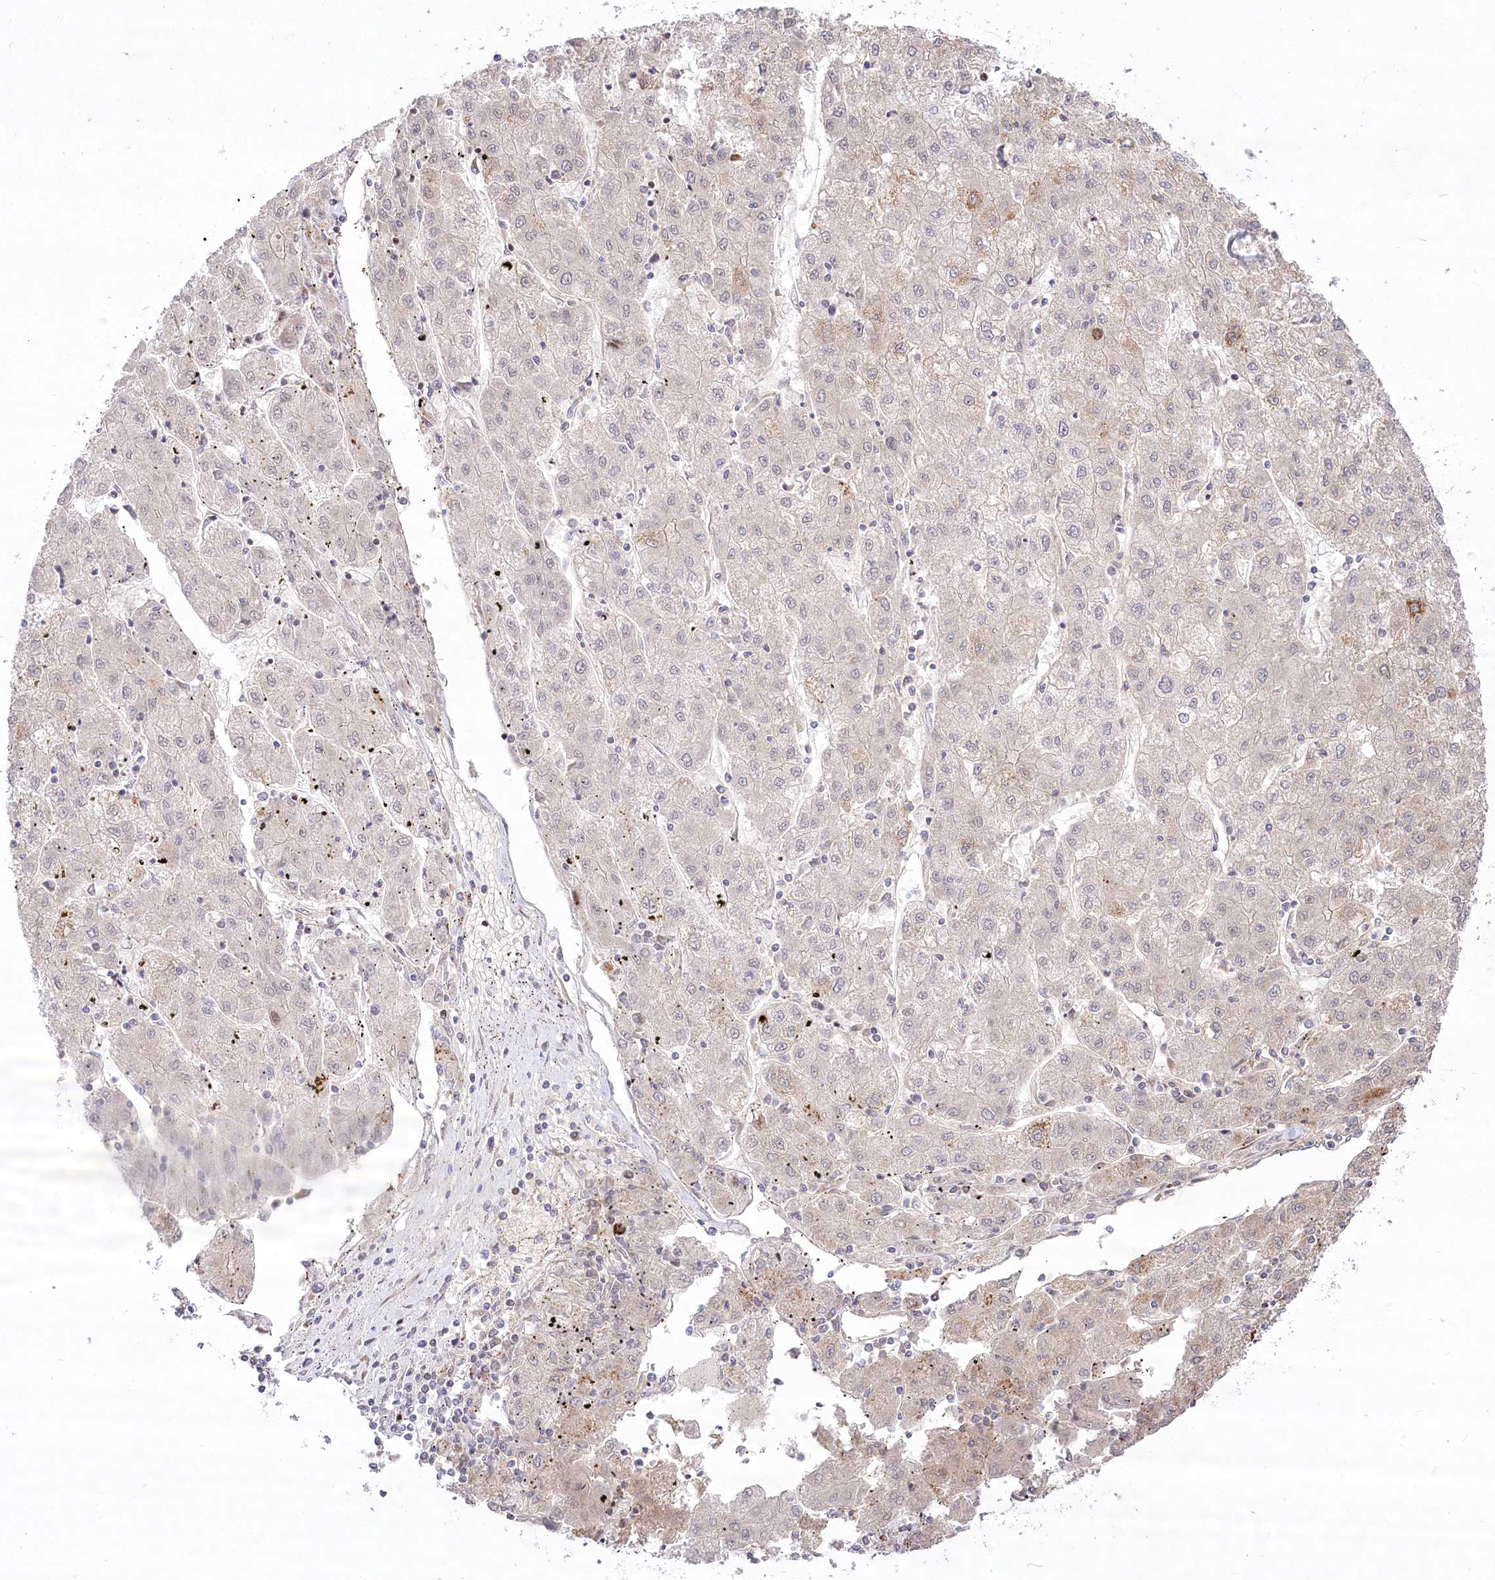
{"staining": {"intensity": "moderate", "quantity": "<25%", "location": "cytoplasmic/membranous"}, "tissue": "liver cancer", "cell_type": "Tumor cells", "image_type": "cancer", "snomed": [{"axis": "morphology", "description": "Carcinoma, Hepatocellular, NOS"}, {"axis": "topography", "description": "Liver"}], "caption": "Protein expression analysis of liver hepatocellular carcinoma displays moderate cytoplasmic/membranous expression in about <25% of tumor cells.", "gene": "CEP164", "patient": {"sex": "male", "age": 72}}